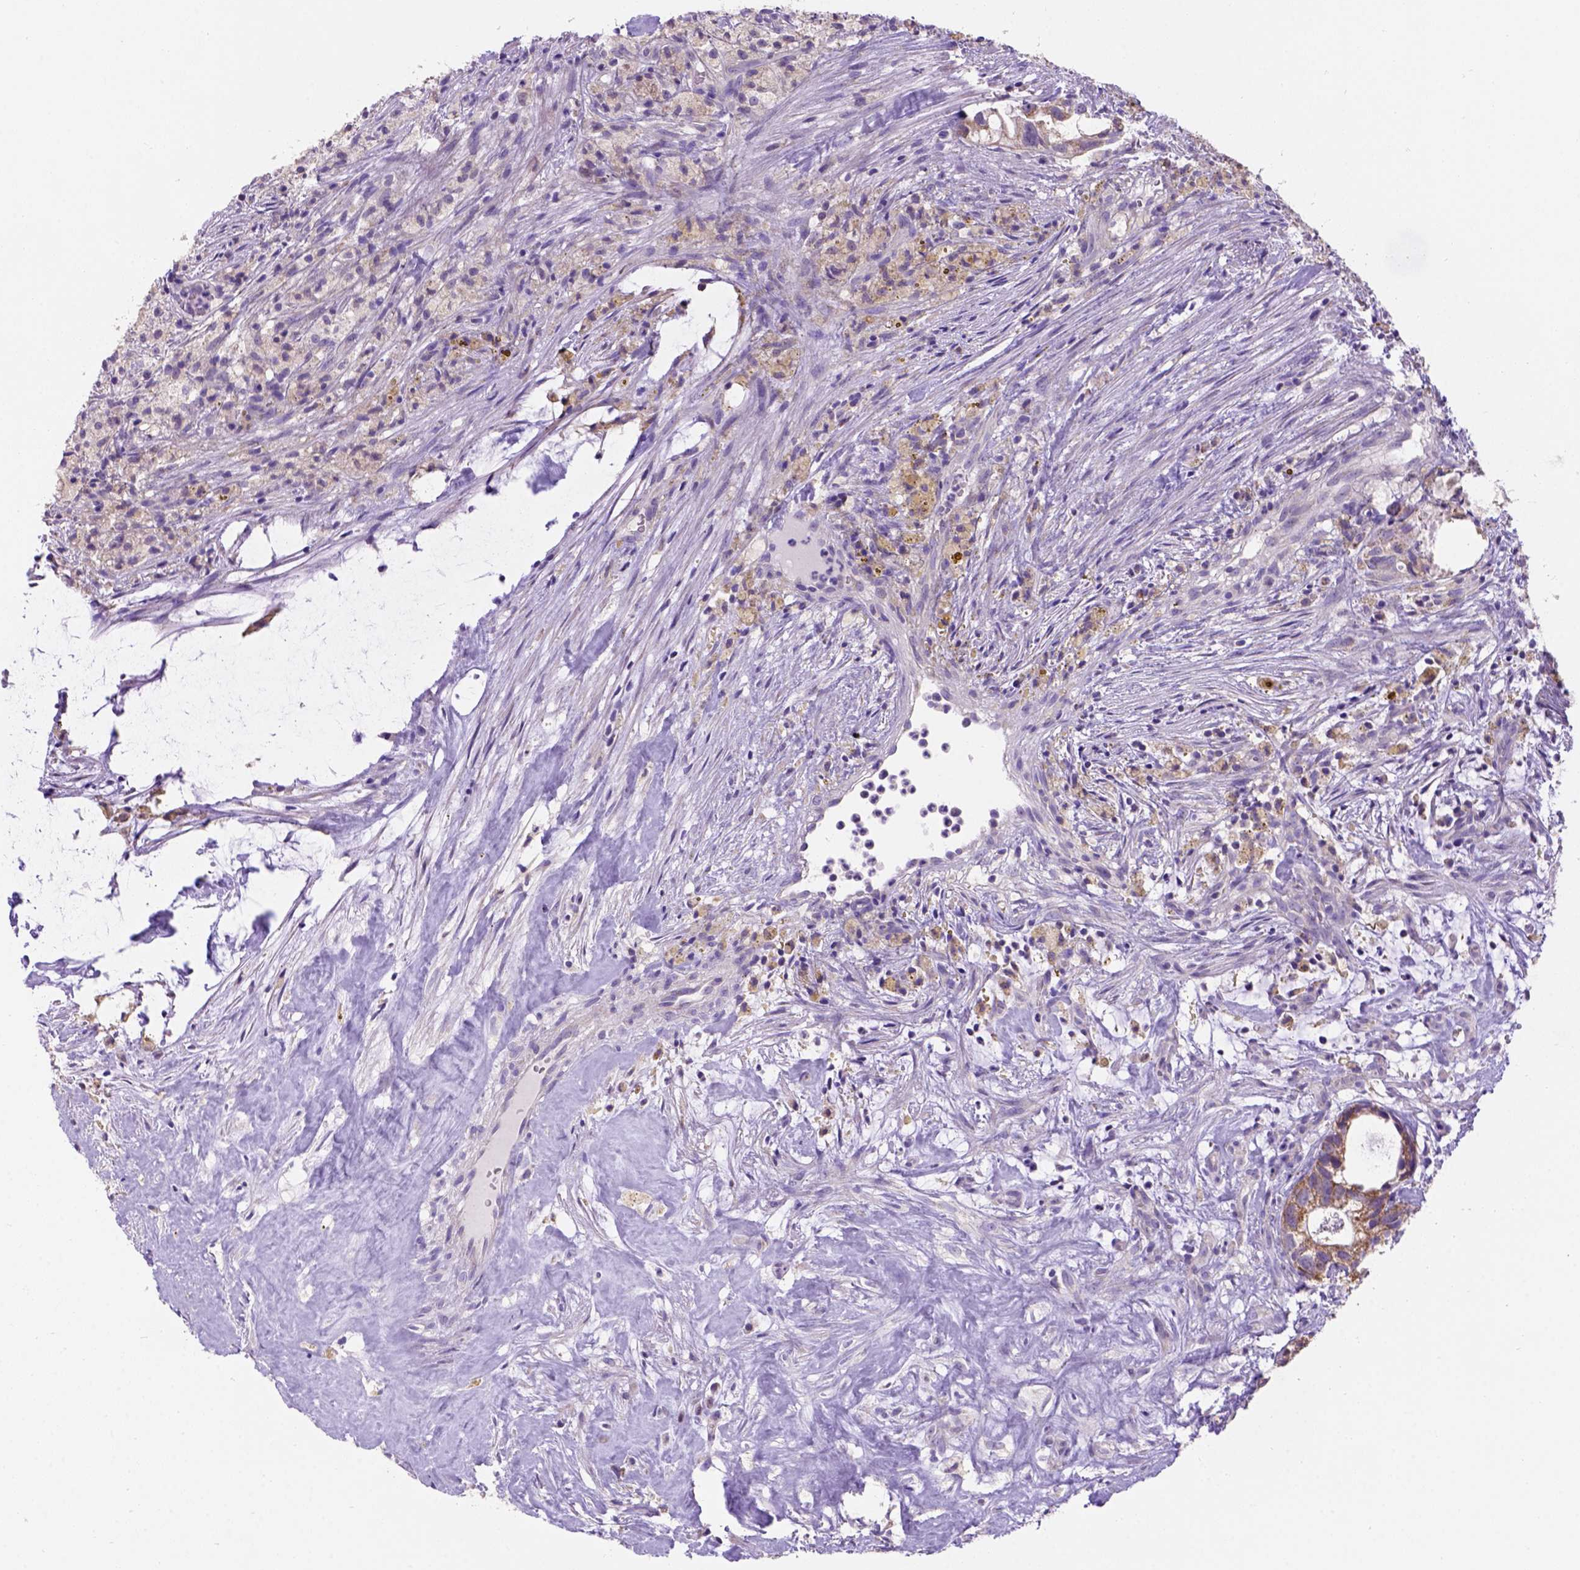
{"staining": {"intensity": "moderate", "quantity": ">75%", "location": "cytoplasmic/membranous"}, "tissue": "head and neck cancer", "cell_type": "Tumor cells", "image_type": "cancer", "snomed": [{"axis": "morphology", "description": "Adenocarcinoma, NOS"}, {"axis": "topography", "description": "Head-Neck"}], "caption": "Immunohistochemistry (DAB (3,3'-diaminobenzidine)) staining of head and neck cancer (adenocarcinoma) exhibits moderate cytoplasmic/membranous protein expression in about >75% of tumor cells.", "gene": "L2HGDH", "patient": {"sex": "male", "age": 62}}